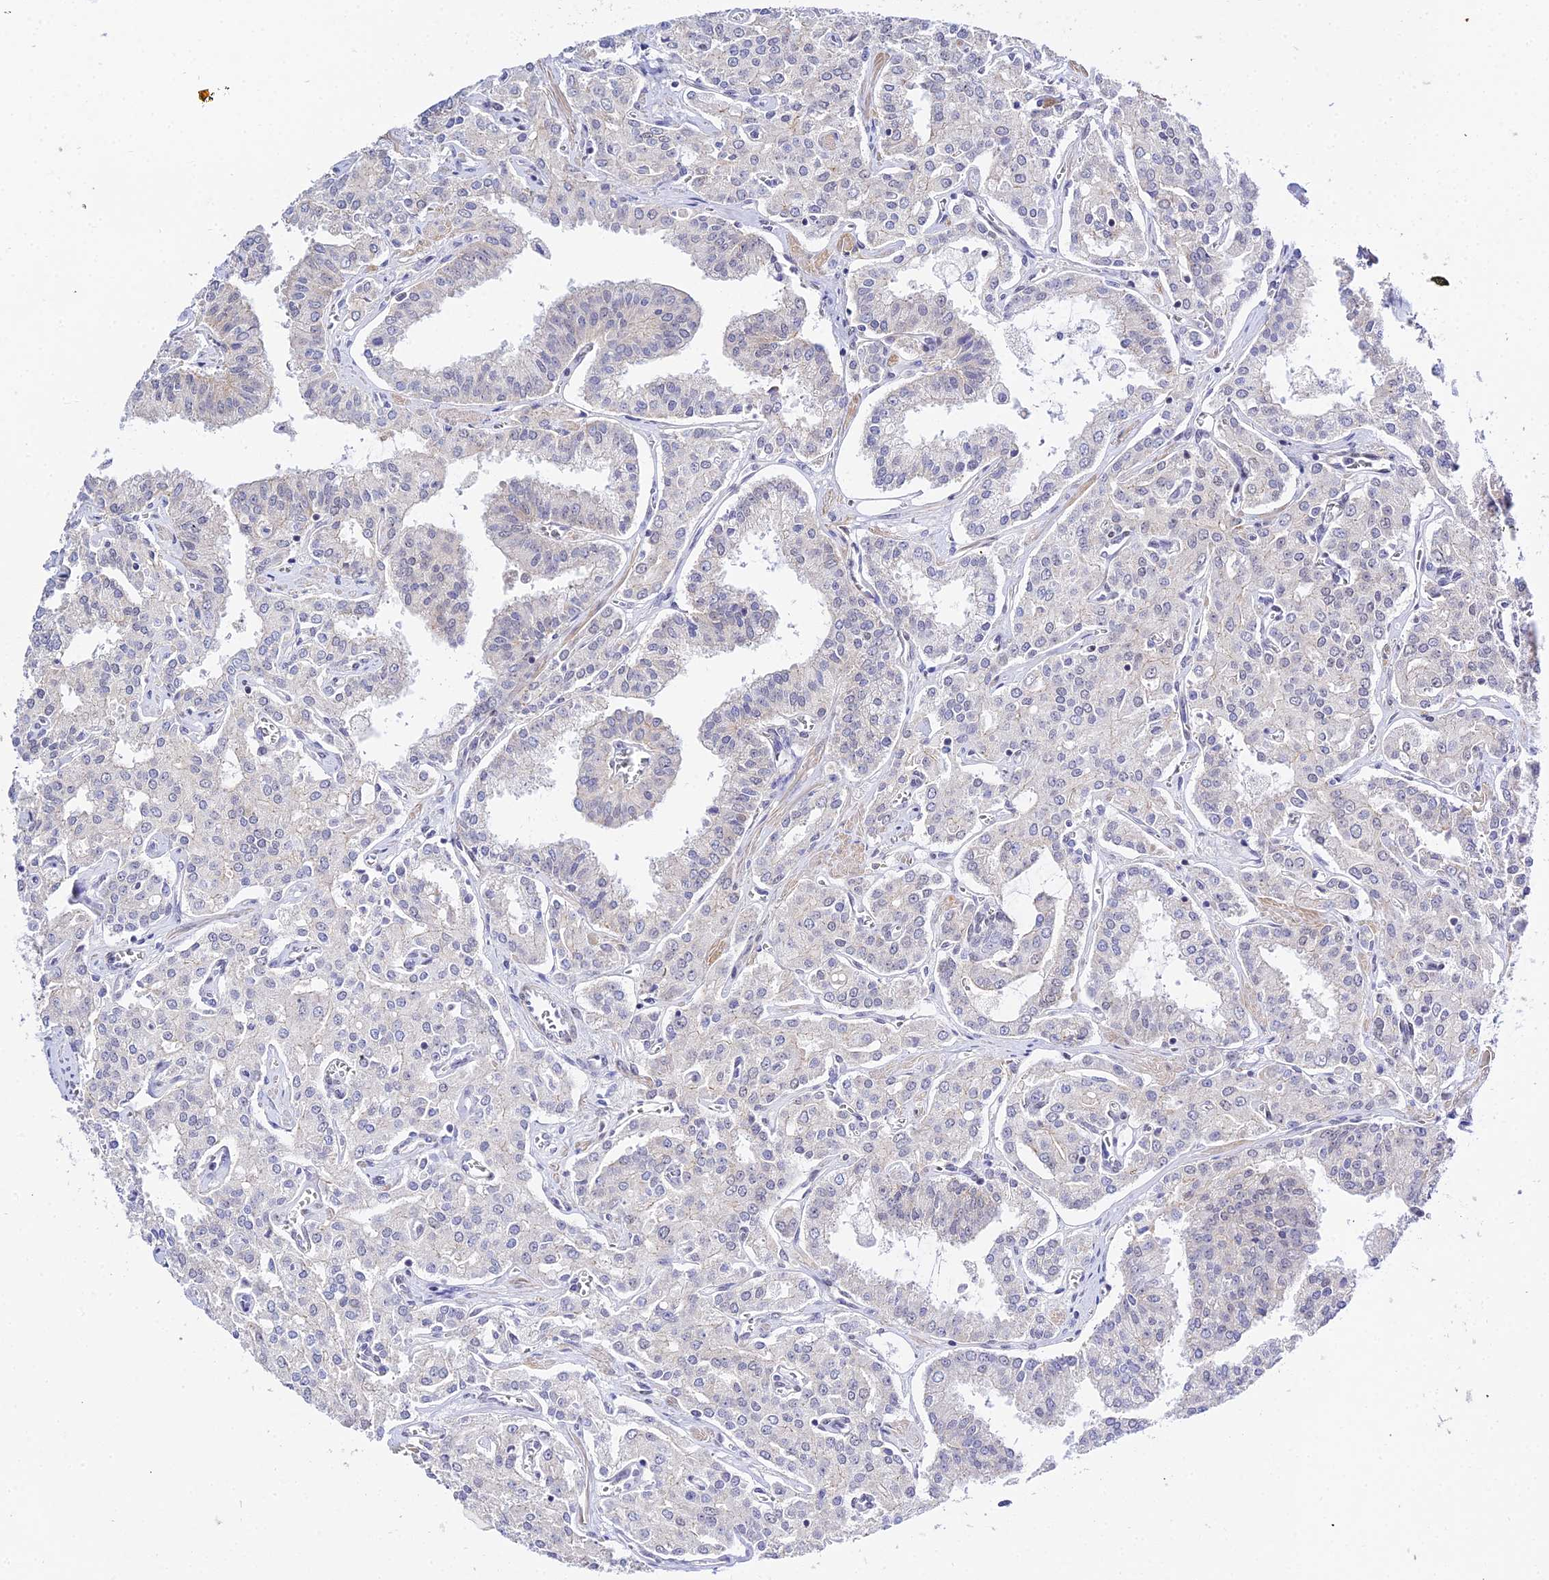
{"staining": {"intensity": "negative", "quantity": "none", "location": "none"}, "tissue": "prostate cancer", "cell_type": "Tumor cells", "image_type": "cancer", "snomed": [{"axis": "morphology", "description": "Adenocarcinoma, High grade"}, {"axis": "topography", "description": "Prostate"}], "caption": "A high-resolution micrograph shows immunohistochemistry (IHC) staining of prostate cancer (high-grade adenocarcinoma), which shows no significant expression in tumor cells.", "gene": "ZNF628", "patient": {"sex": "male", "age": 71}}